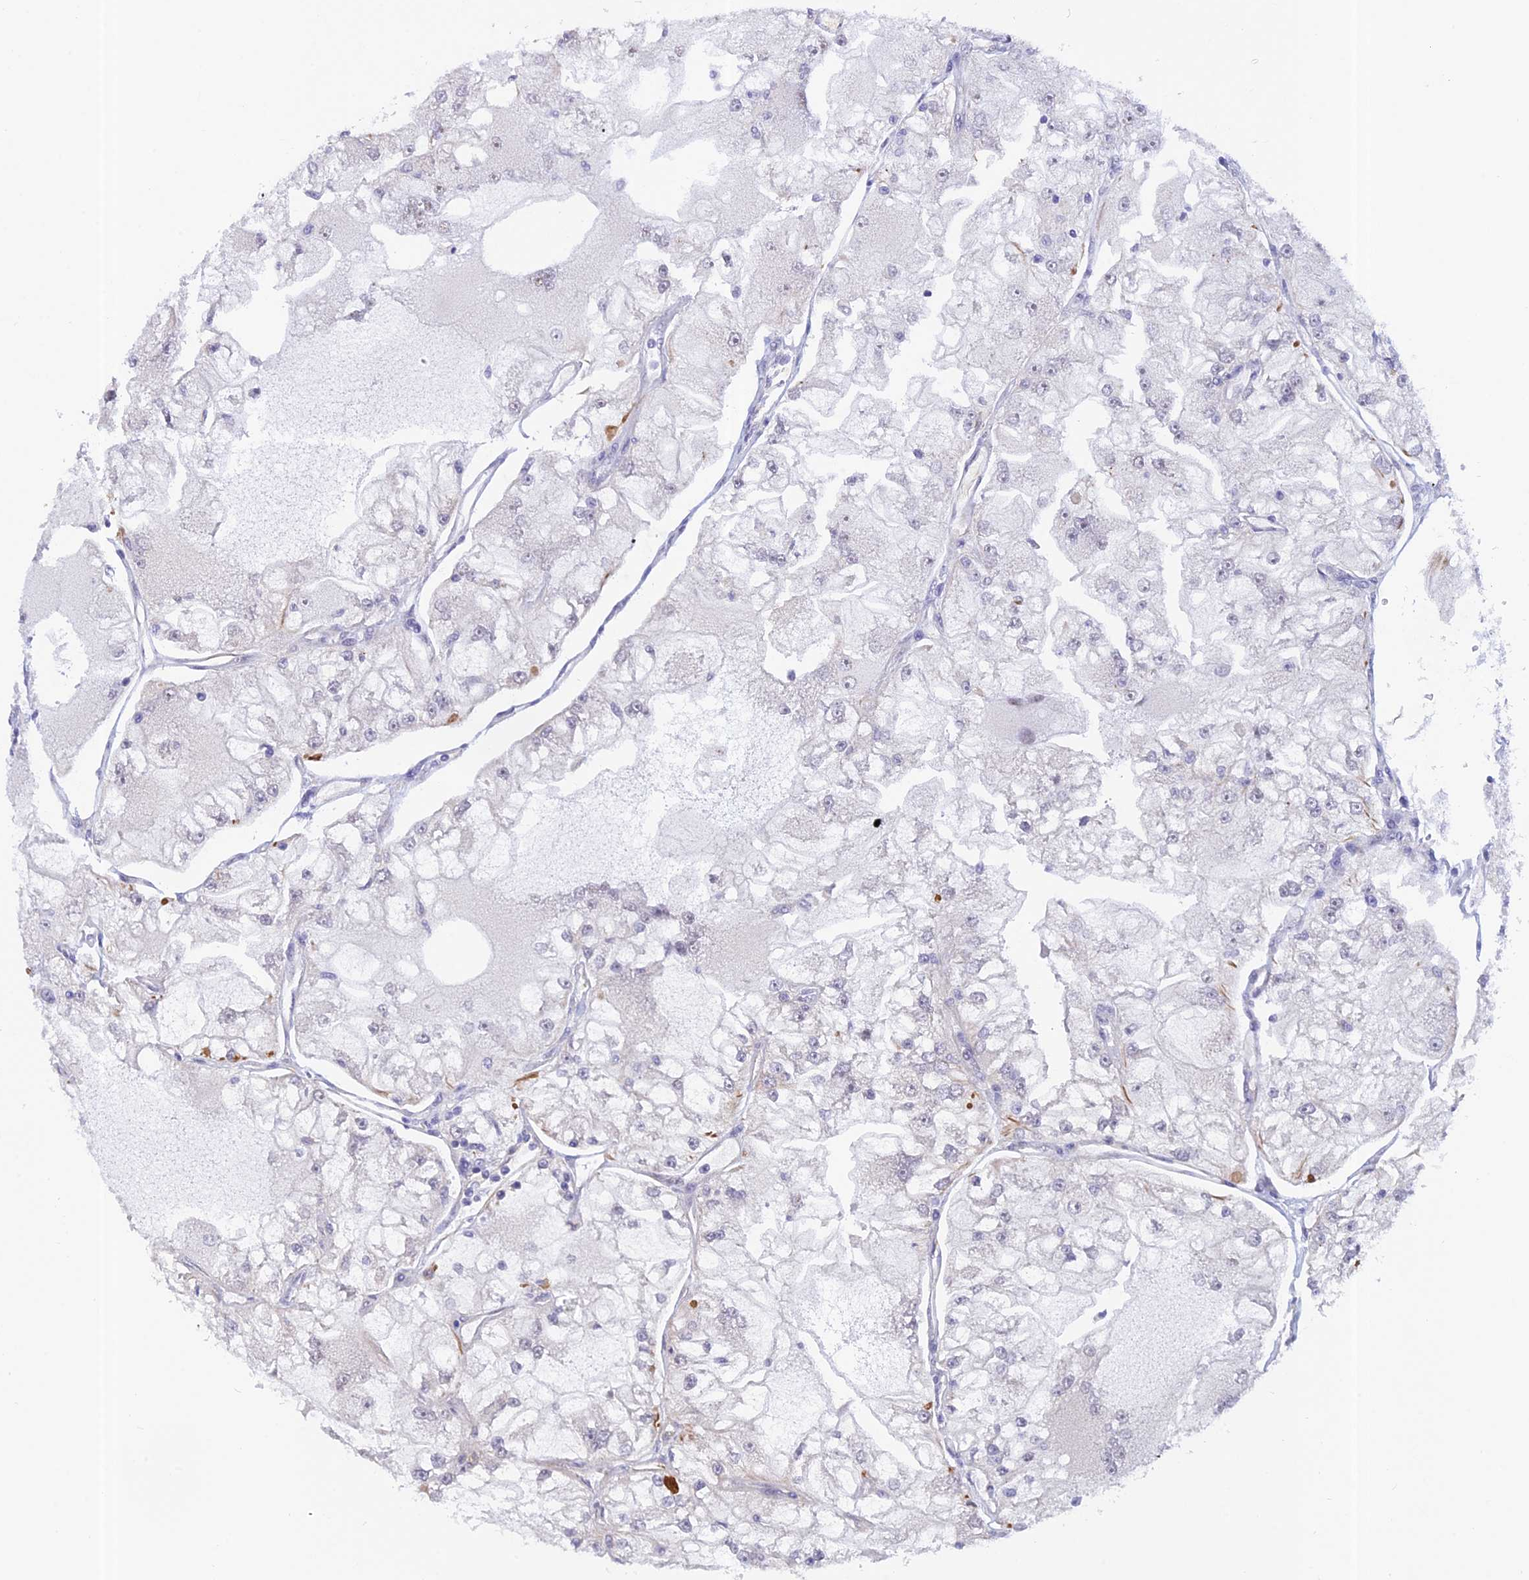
{"staining": {"intensity": "negative", "quantity": "none", "location": "none"}, "tissue": "renal cancer", "cell_type": "Tumor cells", "image_type": "cancer", "snomed": [{"axis": "morphology", "description": "Adenocarcinoma, NOS"}, {"axis": "topography", "description": "Kidney"}], "caption": "The histopathology image displays no significant positivity in tumor cells of renal cancer.", "gene": "PAGR1", "patient": {"sex": "female", "age": 72}}